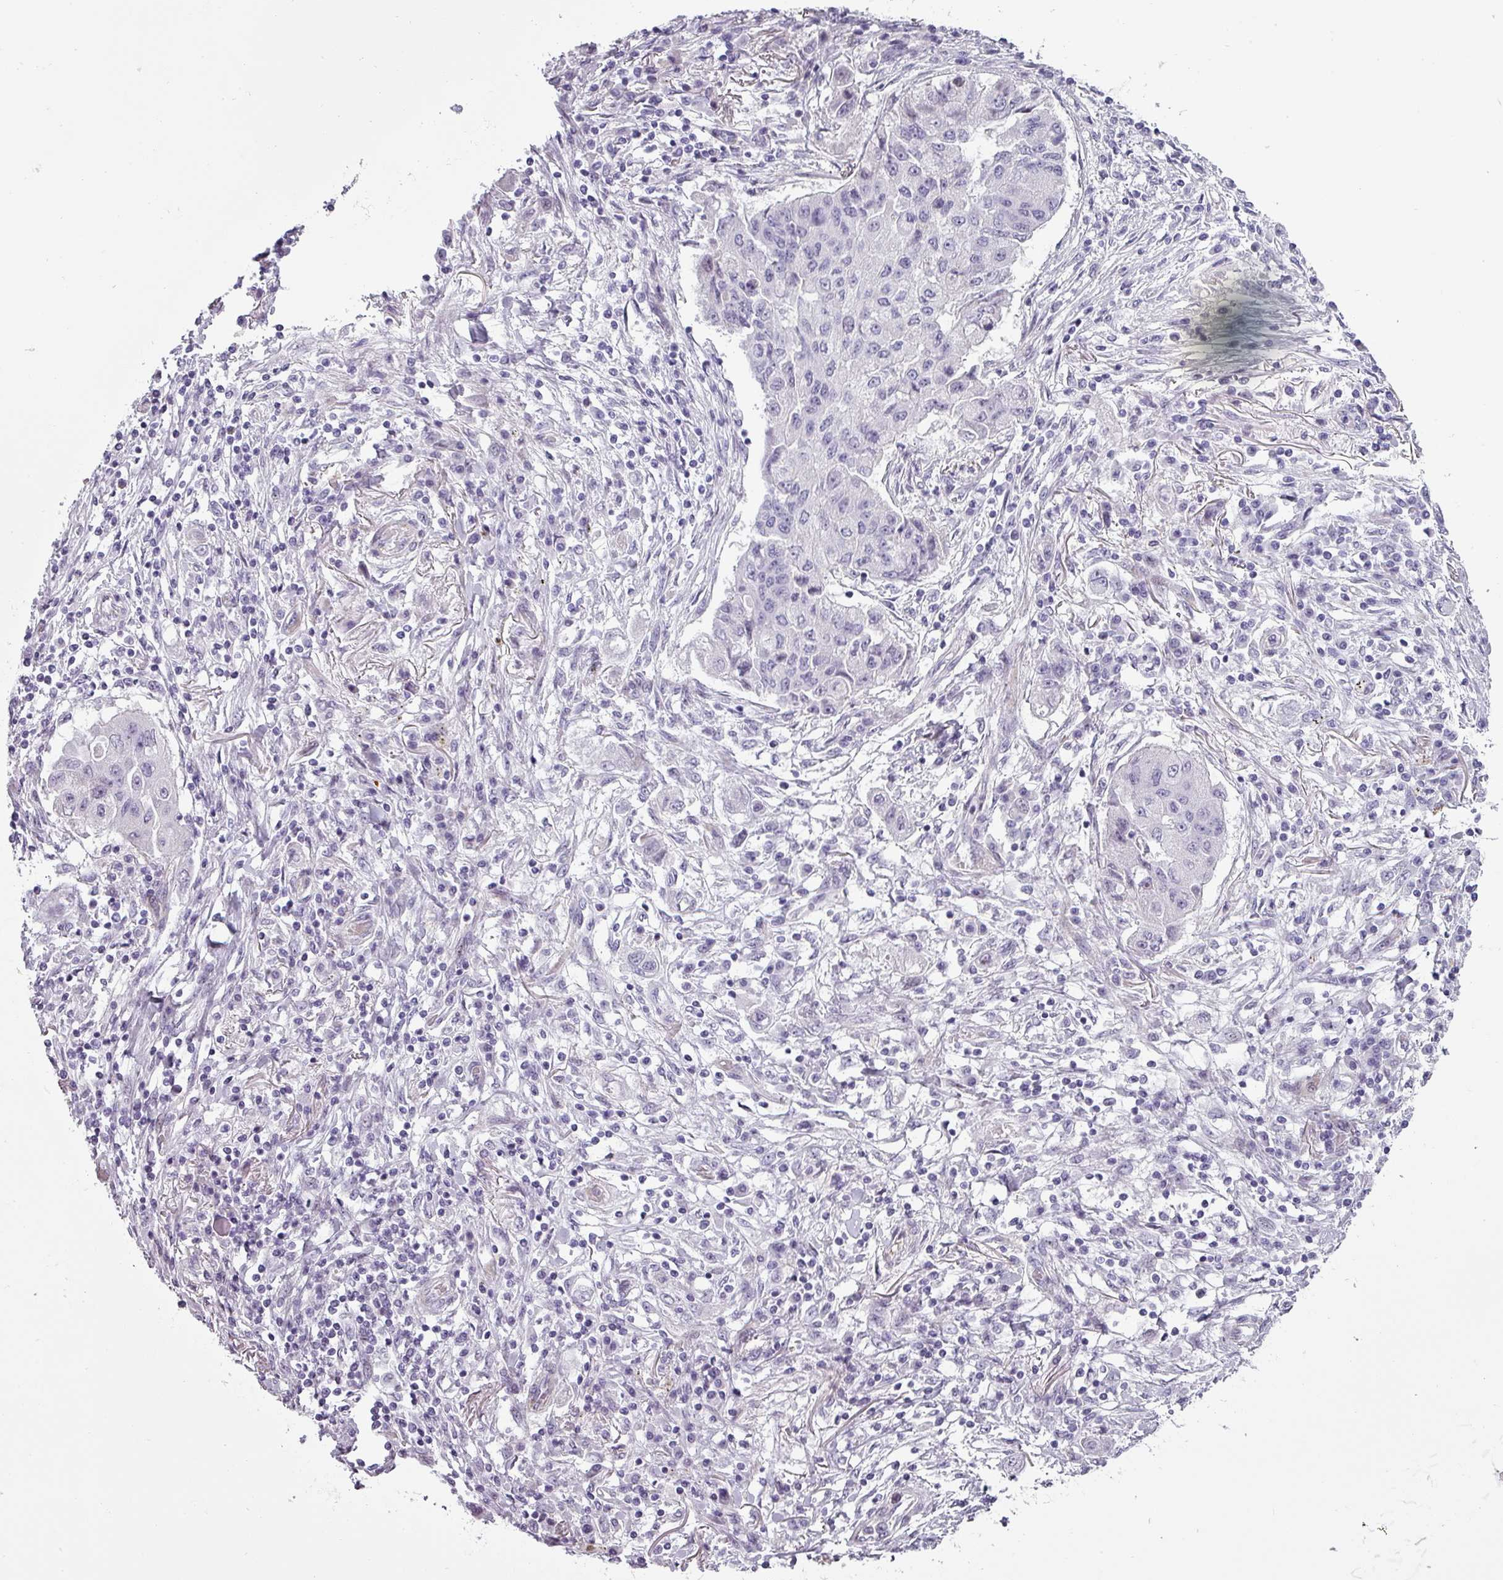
{"staining": {"intensity": "negative", "quantity": "none", "location": "none"}, "tissue": "lung cancer", "cell_type": "Tumor cells", "image_type": "cancer", "snomed": [{"axis": "morphology", "description": "Squamous cell carcinoma, NOS"}, {"axis": "topography", "description": "Lung"}], "caption": "The photomicrograph shows no significant positivity in tumor cells of lung squamous cell carcinoma.", "gene": "CHRDL1", "patient": {"sex": "male", "age": 74}}